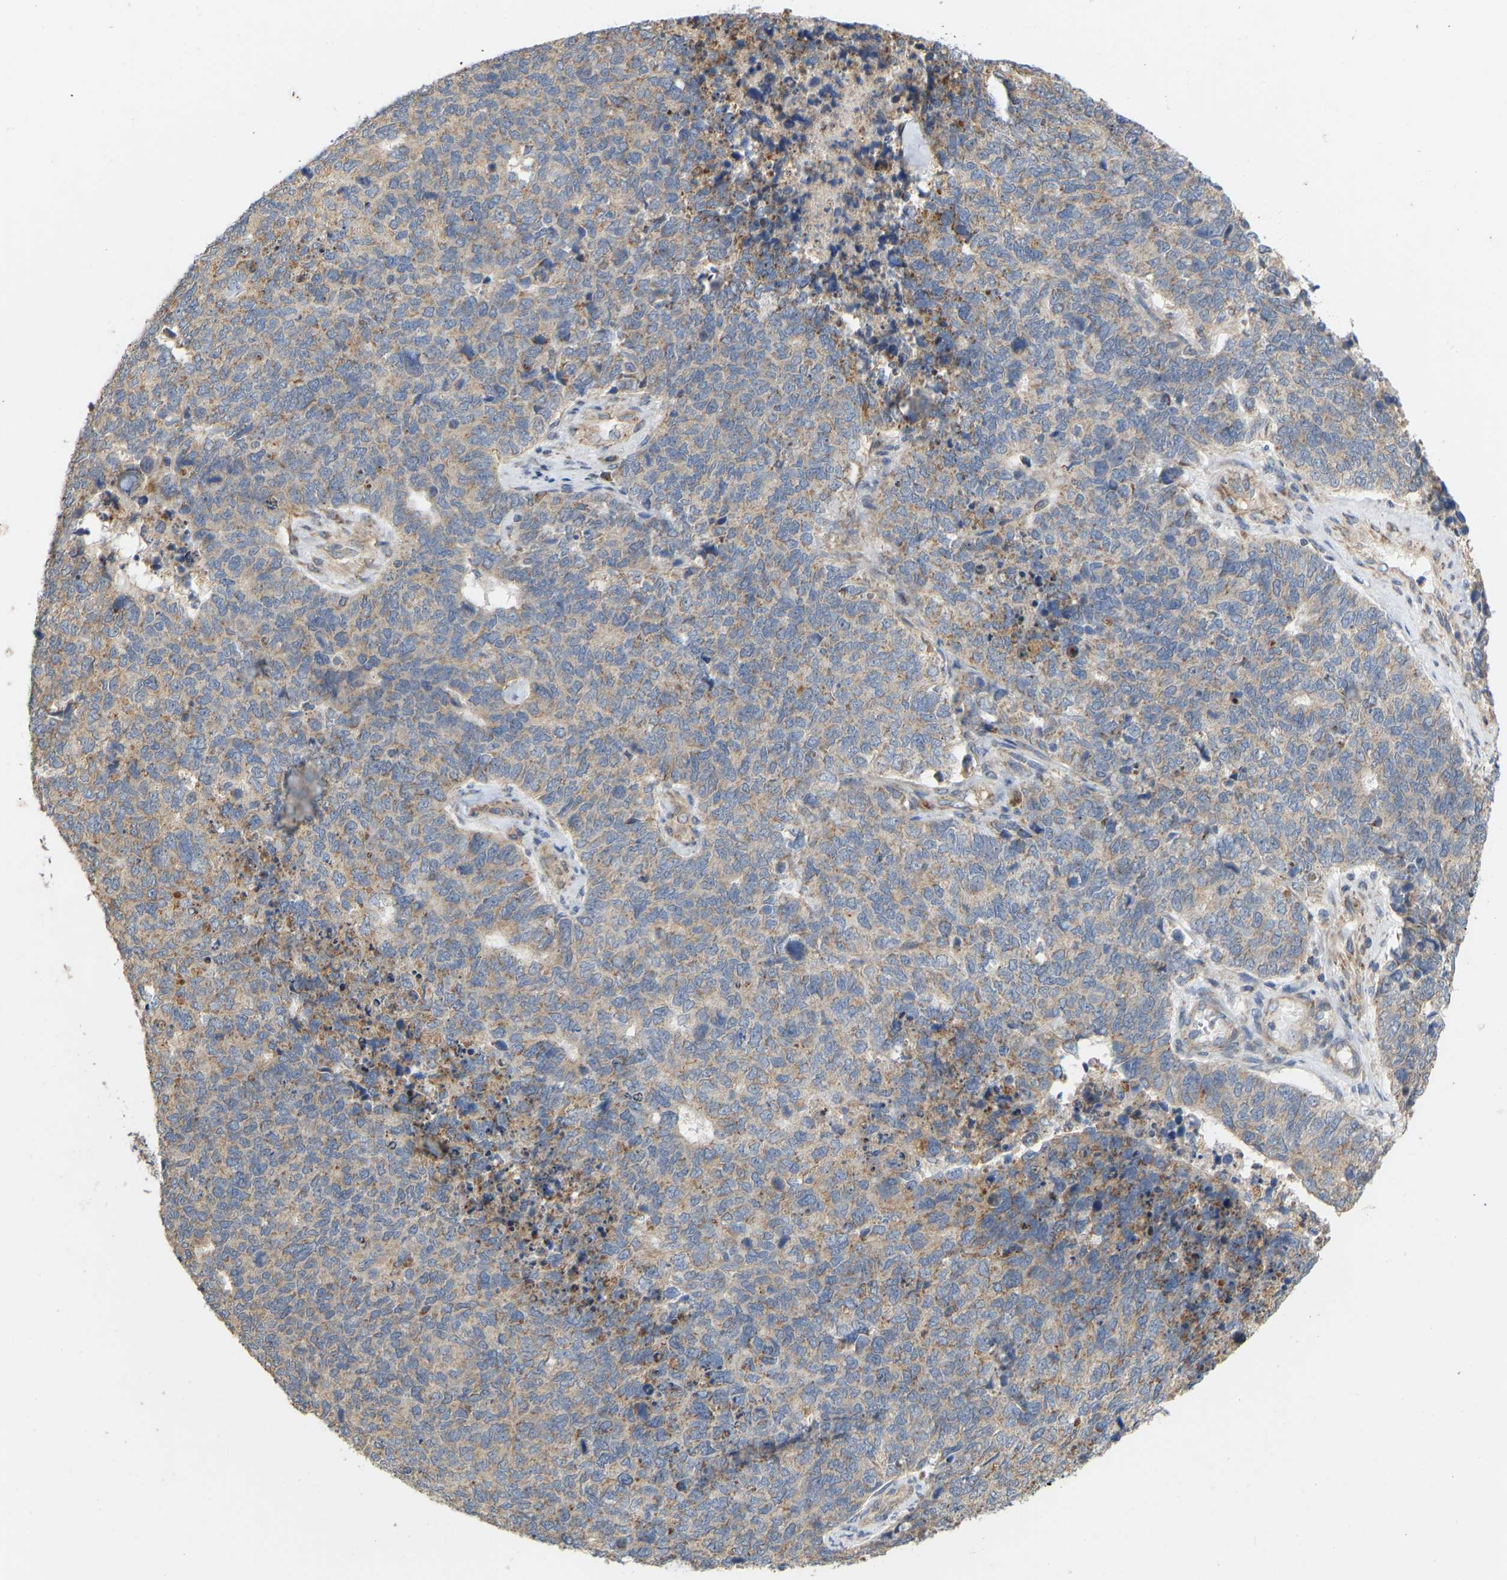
{"staining": {"intensity": "moderate", "quantity": "<25%", "location": "cytoplasmic/membranous"}, "tissue": "cervical cancer", "cell_type": "Tumor cells", "image_type": "cancer", "snomed": [{"axis": "morphology", "description": "Squamous cell carcinoma, NOS"}, {"axis": "topography", "description": "Cervix"}], "caption": "Immunohistochemical staining of human cervical cancer demonstrates low levels of moderate cytoplasmic/membranous staining in about <25% of tumor cells.", "gene": "HACD2", "patient": {"sex": "female", "age": 63}}